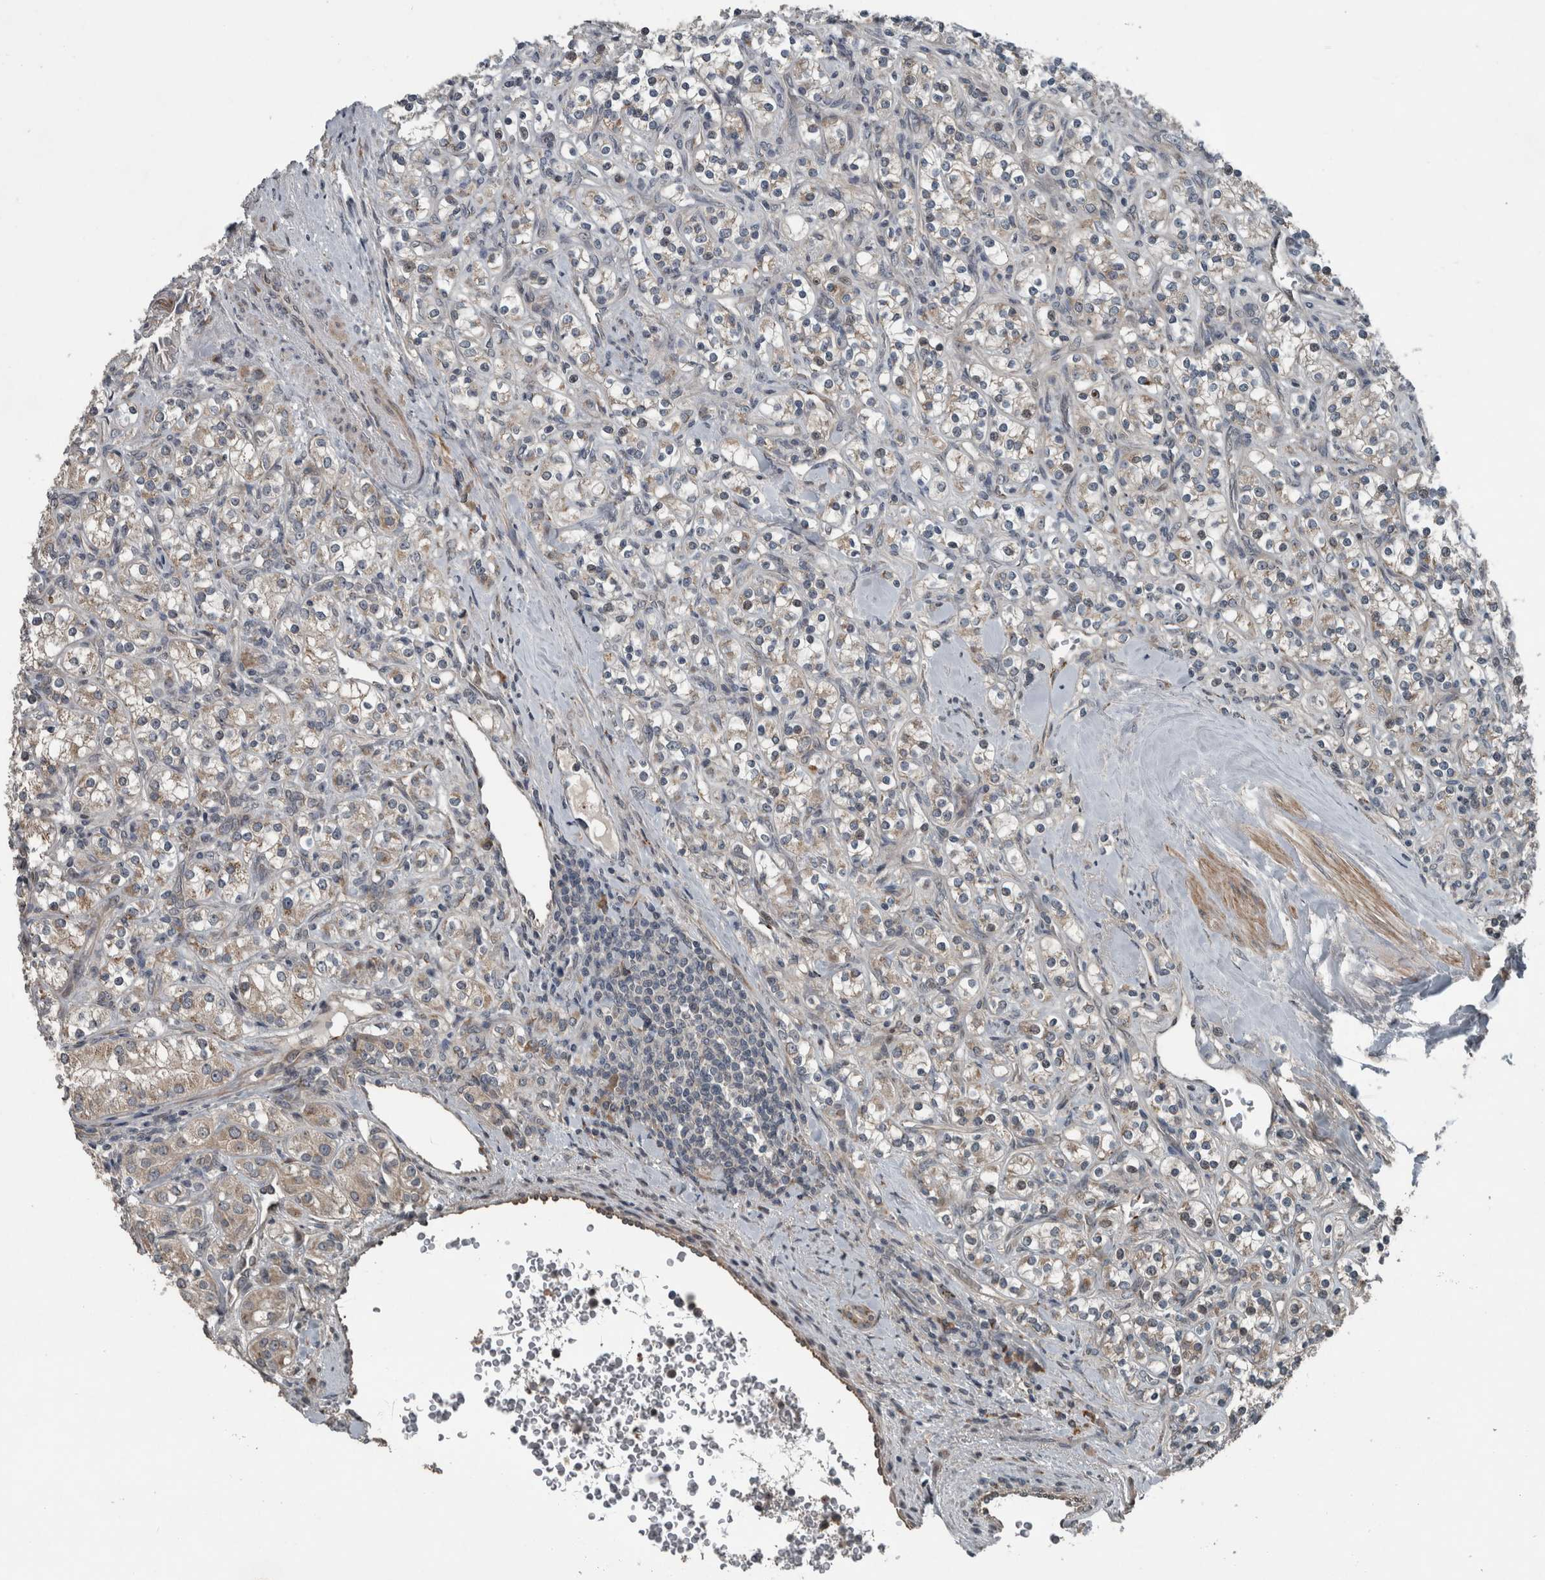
{"staining": {"intensity": "weak", "quantity": "25%-75%", "location": "cytoplasmic/membranous"}, "tissue": "renal cancer", "cell_type": "Tumor cells", "image_type": "cancer", "snomed": [{"axis": "morphology", "description": "Adenocarcinoma, NOS"}, {"axis": "topography", "description": "Kidney"}], "caption": "An immunohistochemistry micrograph of neoplastic tissue is shown. Protein staining in brown labels weak cytoplasmic/membranous positivity in adenocarcinoma (renal) within tumor cells.", "gene": "ZNF345", "patient": {"sex": "male", "age": 77}}